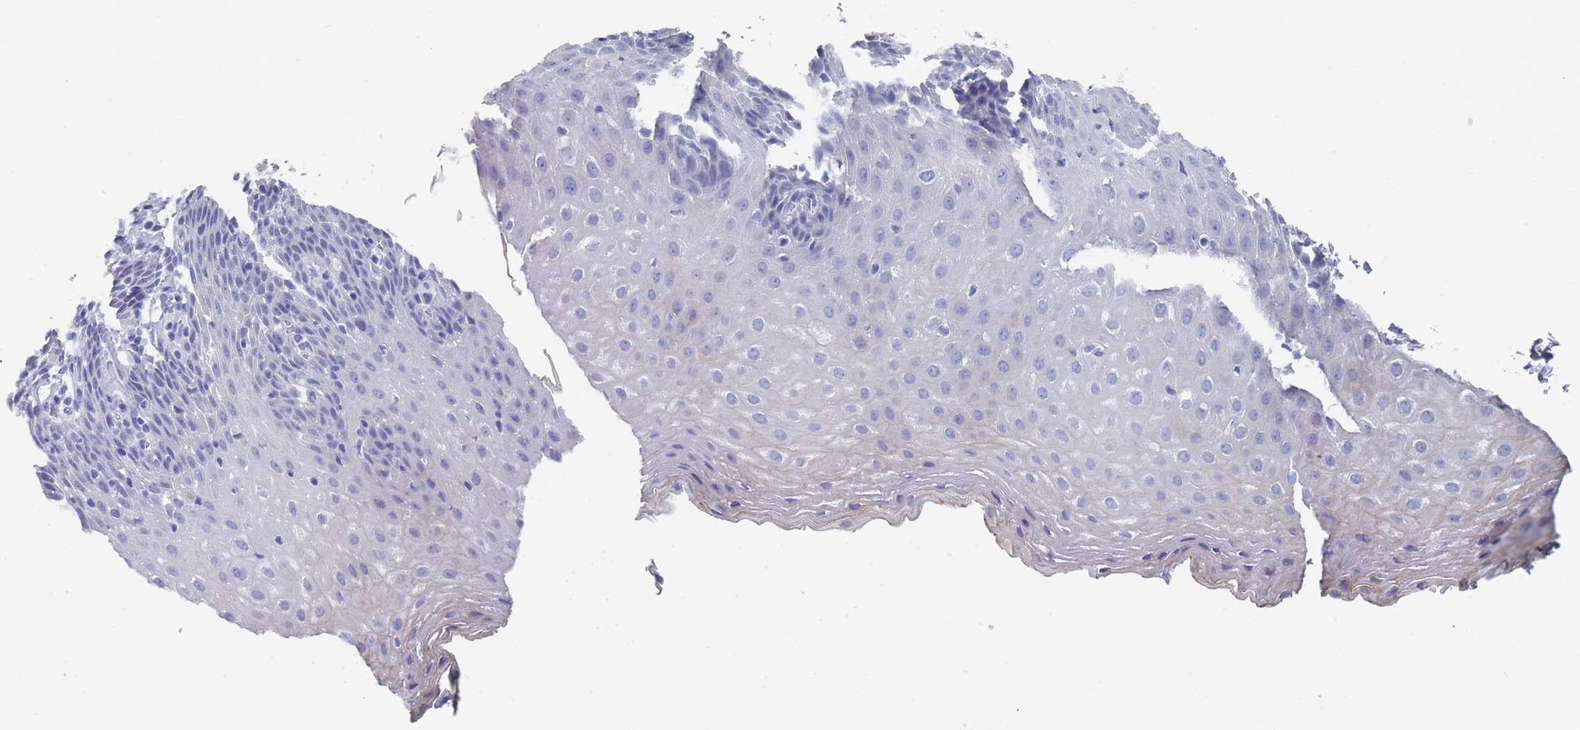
{"staining": {"intensity": "negative", "quantity": "none", "location": "none"}, "tissue": "esophagus", "cell_type": "Squamous epithelial cells", "image_type": "normal", "snomed": [{"axis": "morphology", "description": "Normal tissue, NOS"}, {"axis": "topography", "description": "Esophagus"}], "caption": "This is an immunohistochemistry photomicrograph of unremarkable esophagus. There is no staining in squamous epithelial cells.", "gene": "ACAD11", "patient": {"sex": "female", "age": 61}}